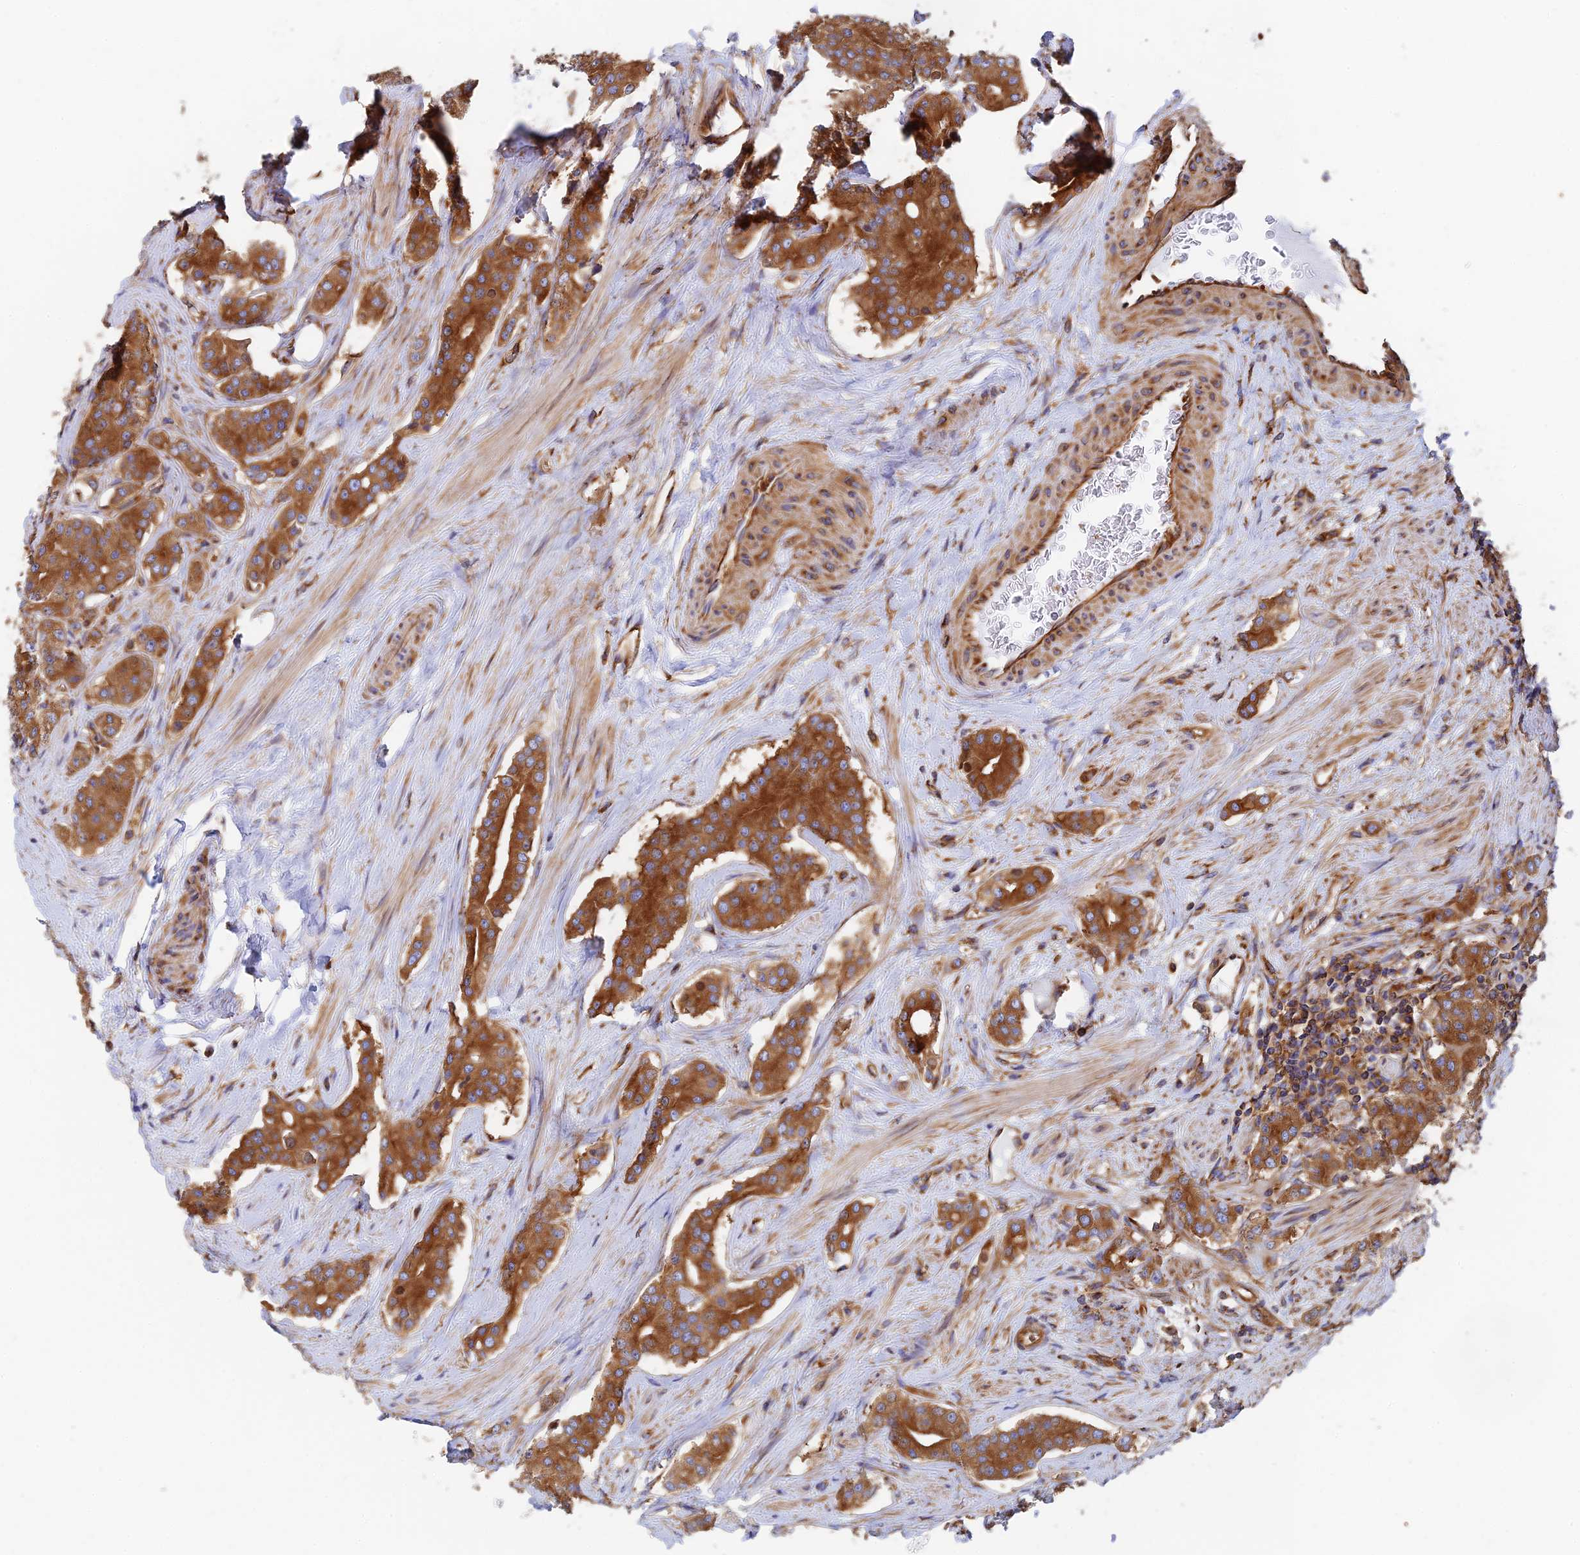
{"staining": {"intensity": "strong", "quantity": ">75%", "location": "cytoplasmic/membranous"}, "tissue": "prostate cancer", "cell_type": "Tumor cells", "image_type": "cancer", "snomed": [{"axis": "morphology", "description": "Adenocarcinoma, High grade"}, {"axis": "topography", "description": "Prostate"}], "caption": "Immunohistochemistry histopathology image of neoplastic tissue: human prostate cancer (adenocarcinoma (high-grade)) stained using immunohistochemistry (IHC) reveals high levels of strong protein expression localized specifically in the cytoplasmic/membranous of tumor cells, appearing as a cytoplasmic/membranous brown color.", "gene": "DCTN2", "patient": {"sex": "male", "age": 71}}